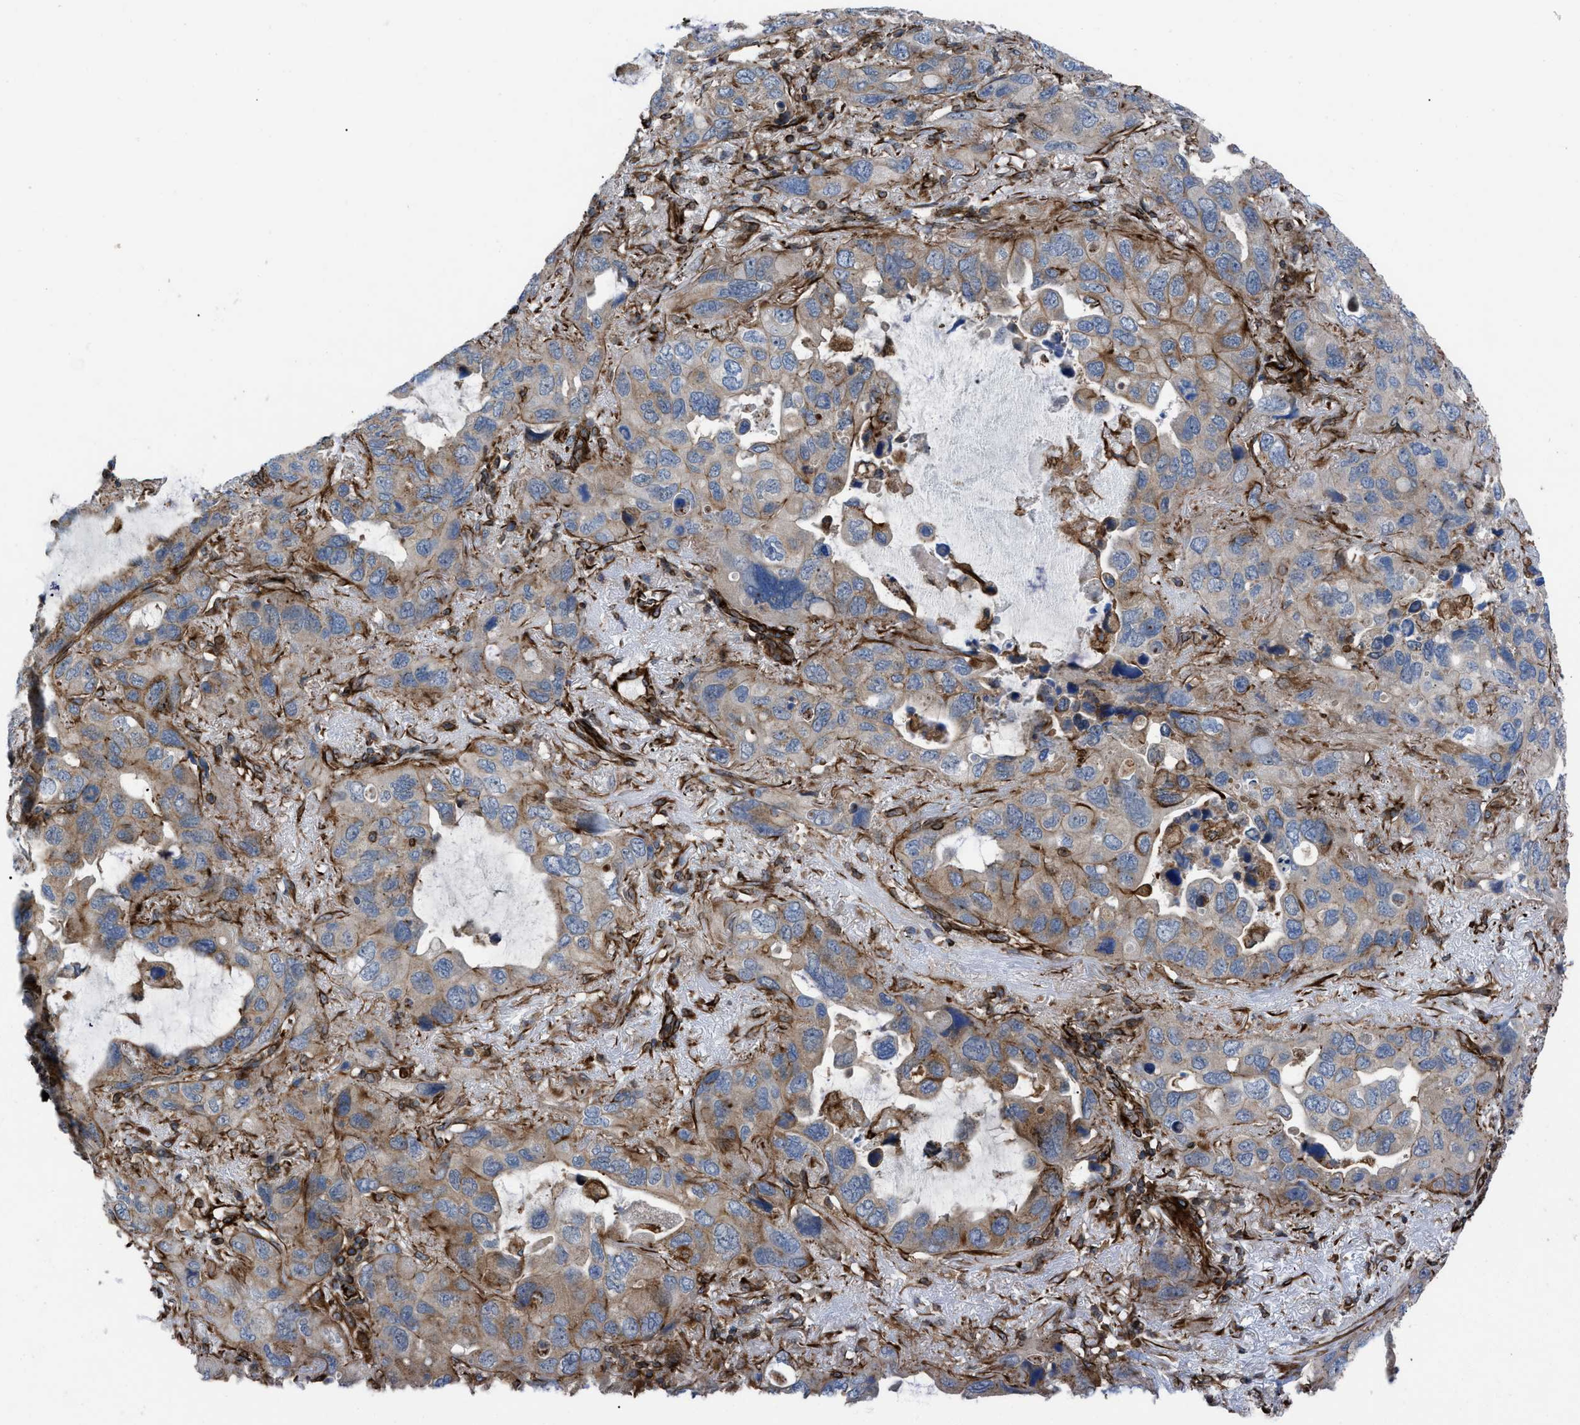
{"staining": {"intensity": "moderate", "quantity": "25%-75%", "location": "cytoplasmic/membranous"}, "tissue": "lung cancer", "cell_type": "Tumor cells", "image_type": "cancer", "snomed": [{"axis": "morphology", "description": "Squamous cell carcinoma, NOS"}, {"axis": "topography", "description": "Lung"}], "caption": "Human squamous cell carcinoma (lung) stained with a brown dye reveals moderate cytoplasmic/membranous positive expression in approximately 25%-75% of tumor cells.", "gene": "PTPRE", "patient": {"sex": "female", "age": 73}}